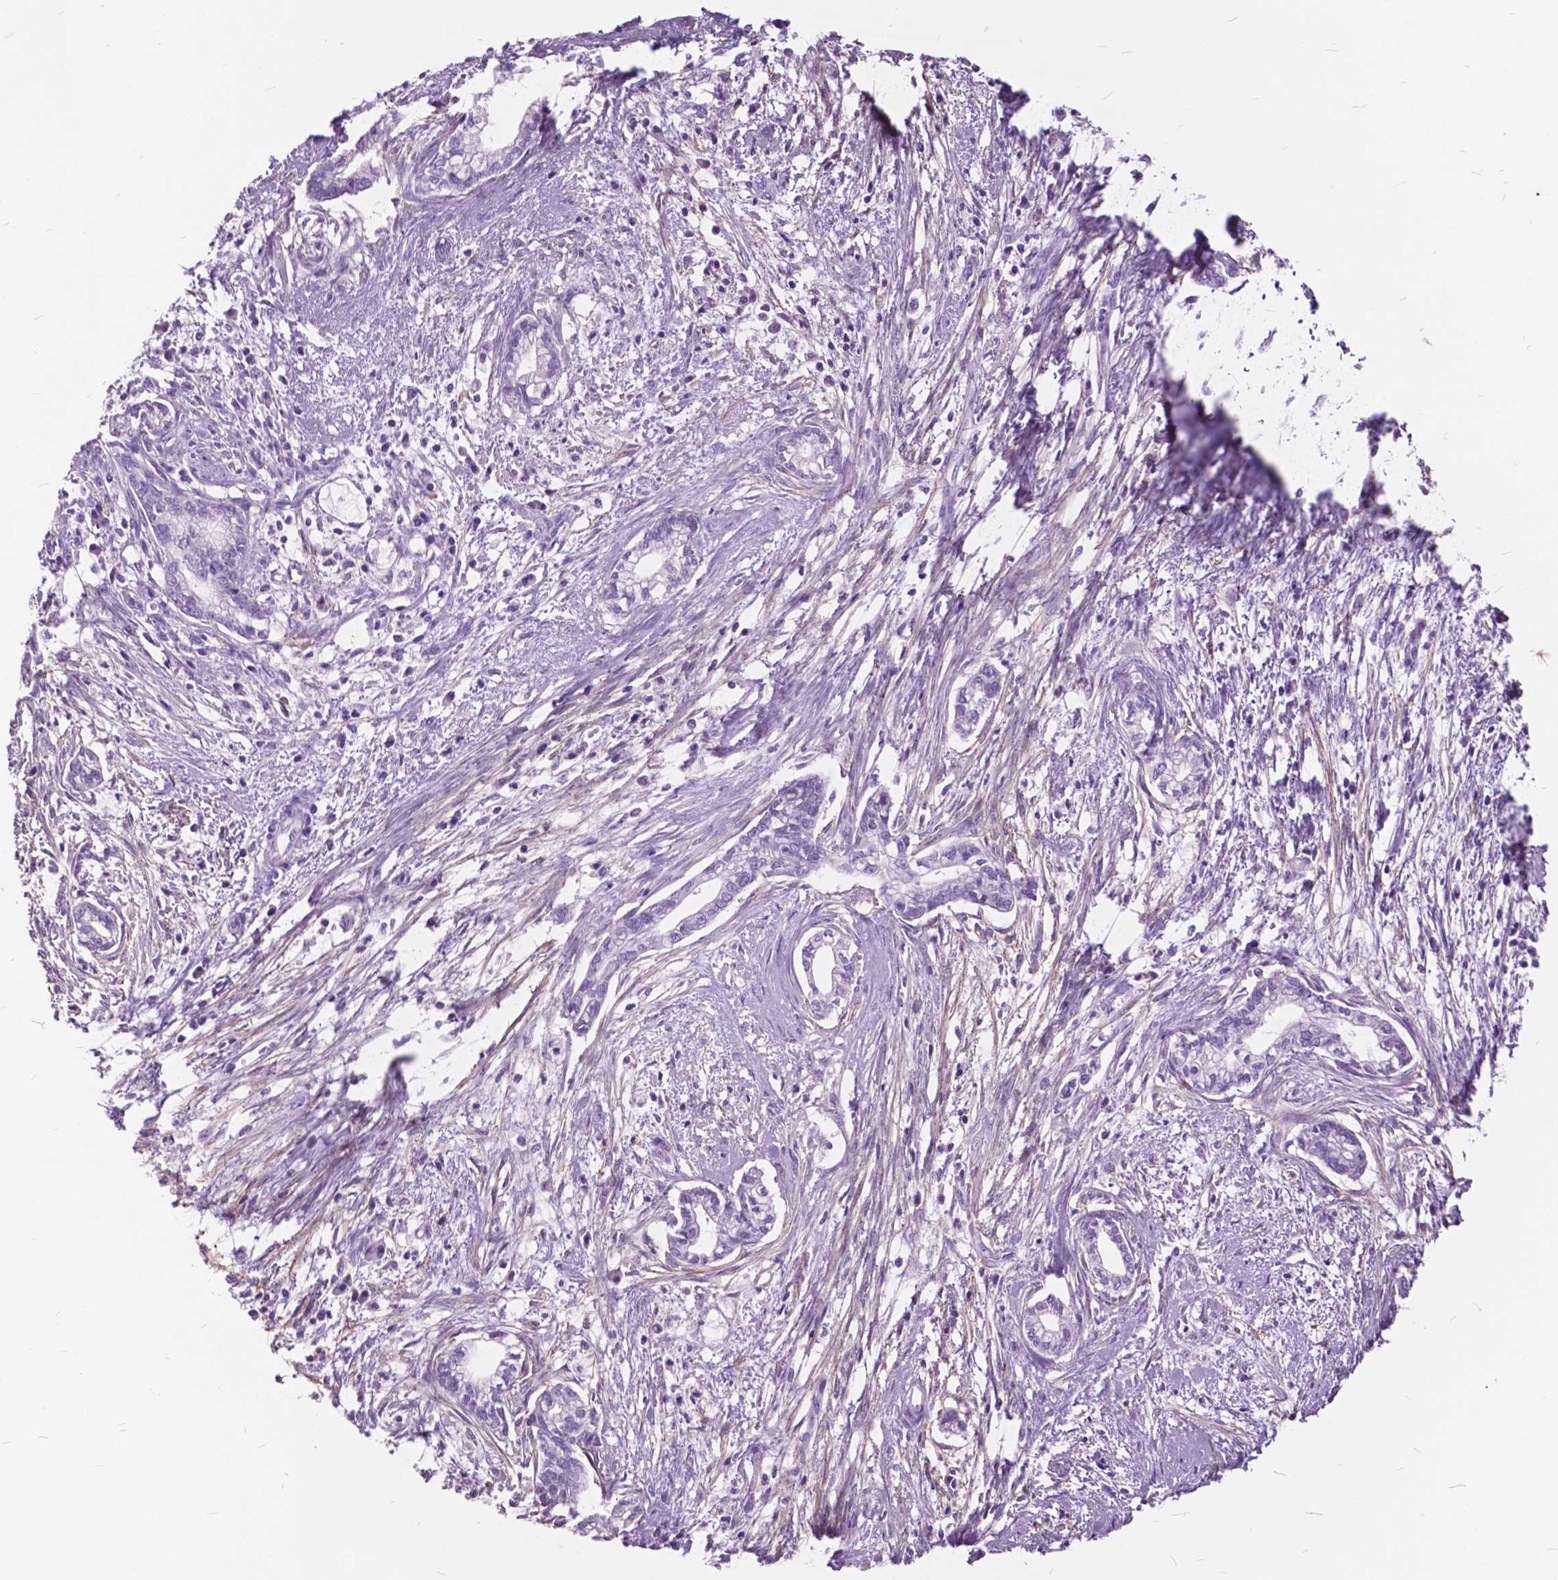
{"staining": {"intensity": "negative", "quantity": "none", "location": "none"}, "tissue": "cervical cancer", "cell_type": "Tumor cells", "image_type": "cancer", "snomed": [{"axis": "morphology", "description": "Adenocarcinoma, NOS"}, {"axis": "topography", "description": "Cervix"}], "caption": "A micrograph of adenocarcinoma (cervical) stained for a protein shows no brown staining in tumor cells.", "gene": "GDF9", "patient": {"sex": "female", "age": 62}}